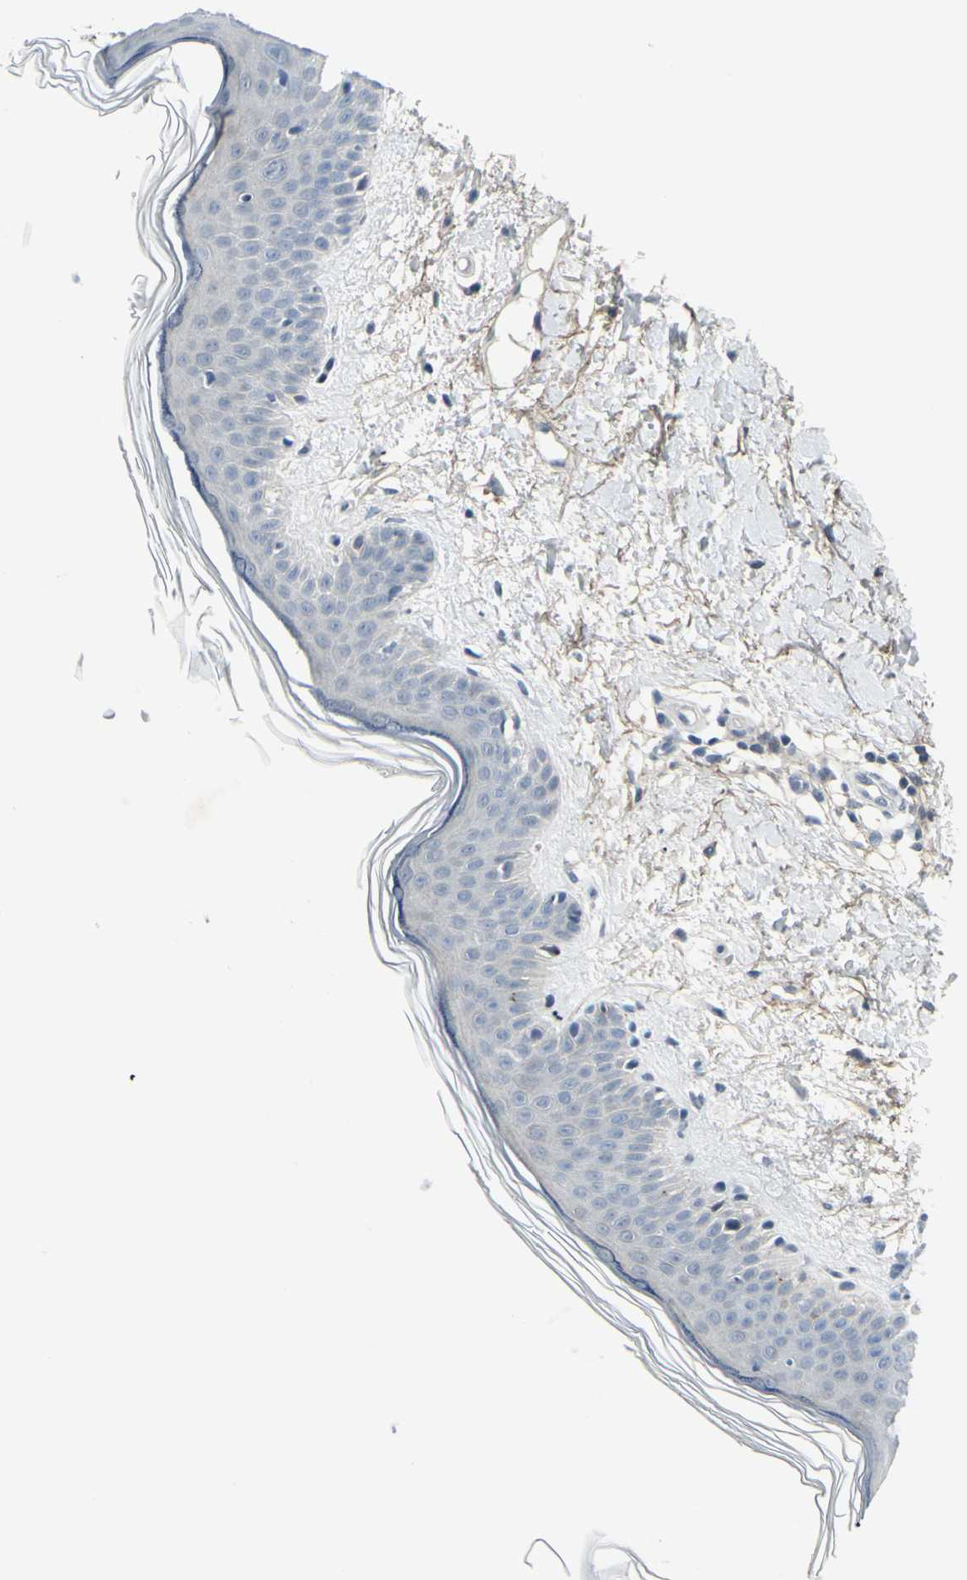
{"staining": {"intensity": "negative", "quantity": "none", "location": "none"}, "tissue": "skin", "cell_type": "Fibroblasts", "image_type": "normal", "snomed": [{"axis": "morphology", "description": "Normal tissue, NOS"}, {"axis": "topography", "description": "Skin"}], "caption": "IHC photomicrograph of normal skin: human skin stained with DAB shows no significant protein expression in fibroblasts.", "gene": "ETNK1", "patient": {"sex": "female", "age": 56}}